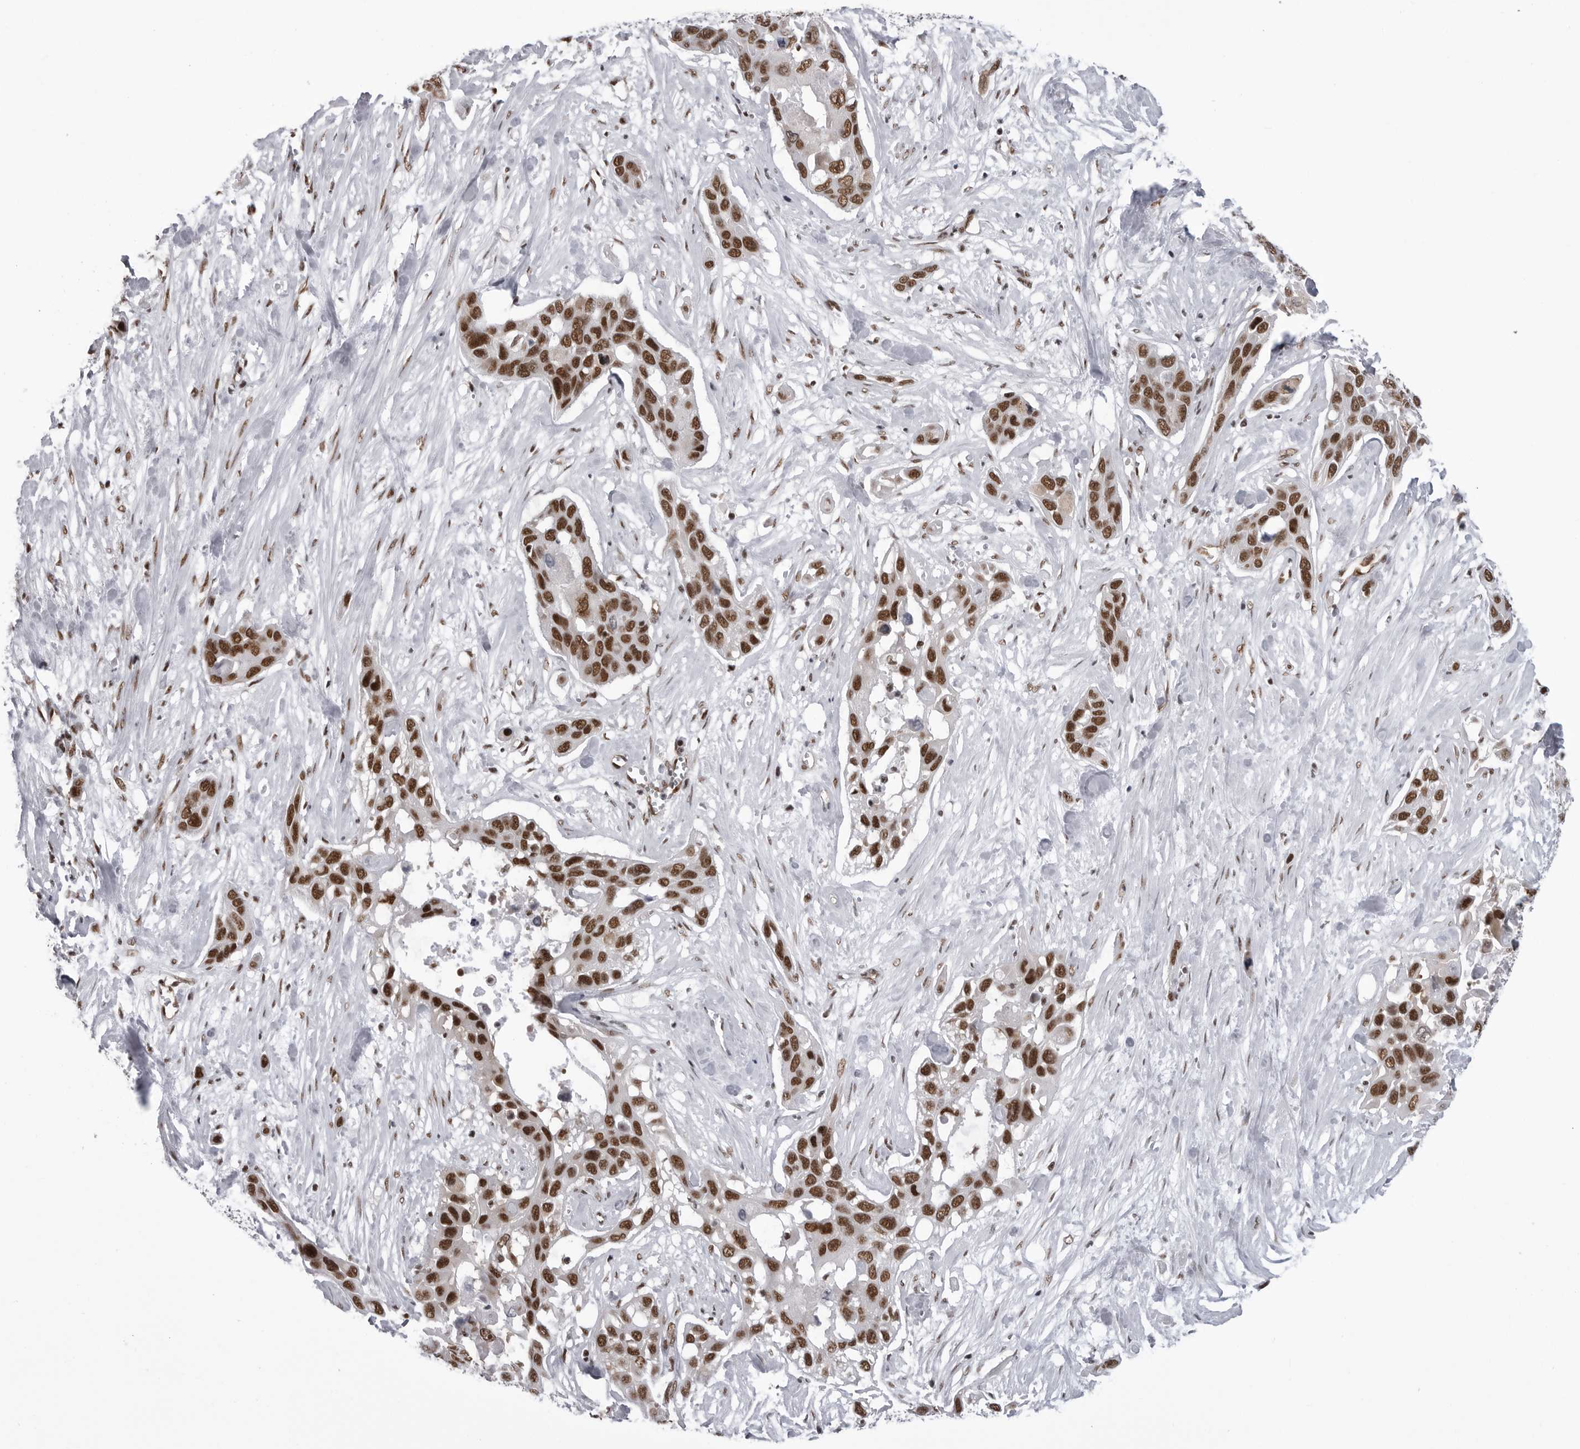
{"staining": {"intensity": "strong", "quantity": ">75%", "location": "nuclear"}, "tissue": "pancreatic cancer", "cell_type": "Tumor cells", "image_type": "cancer", "snomed": [{"axis": "morphology", "description": "Adenocarcinoma, NOS"}, {"axis": "topography", "description": "Pancreas"}], "caption": "A histopathology image showing strong nuclear expression in approximately >75% of tumor cells in pancreatic cancer (adenocarcinoma), as visualized by brown immunohistochemical staining.", "gene": "RNF26", "patient": {"sex": "female", "age": 60}}